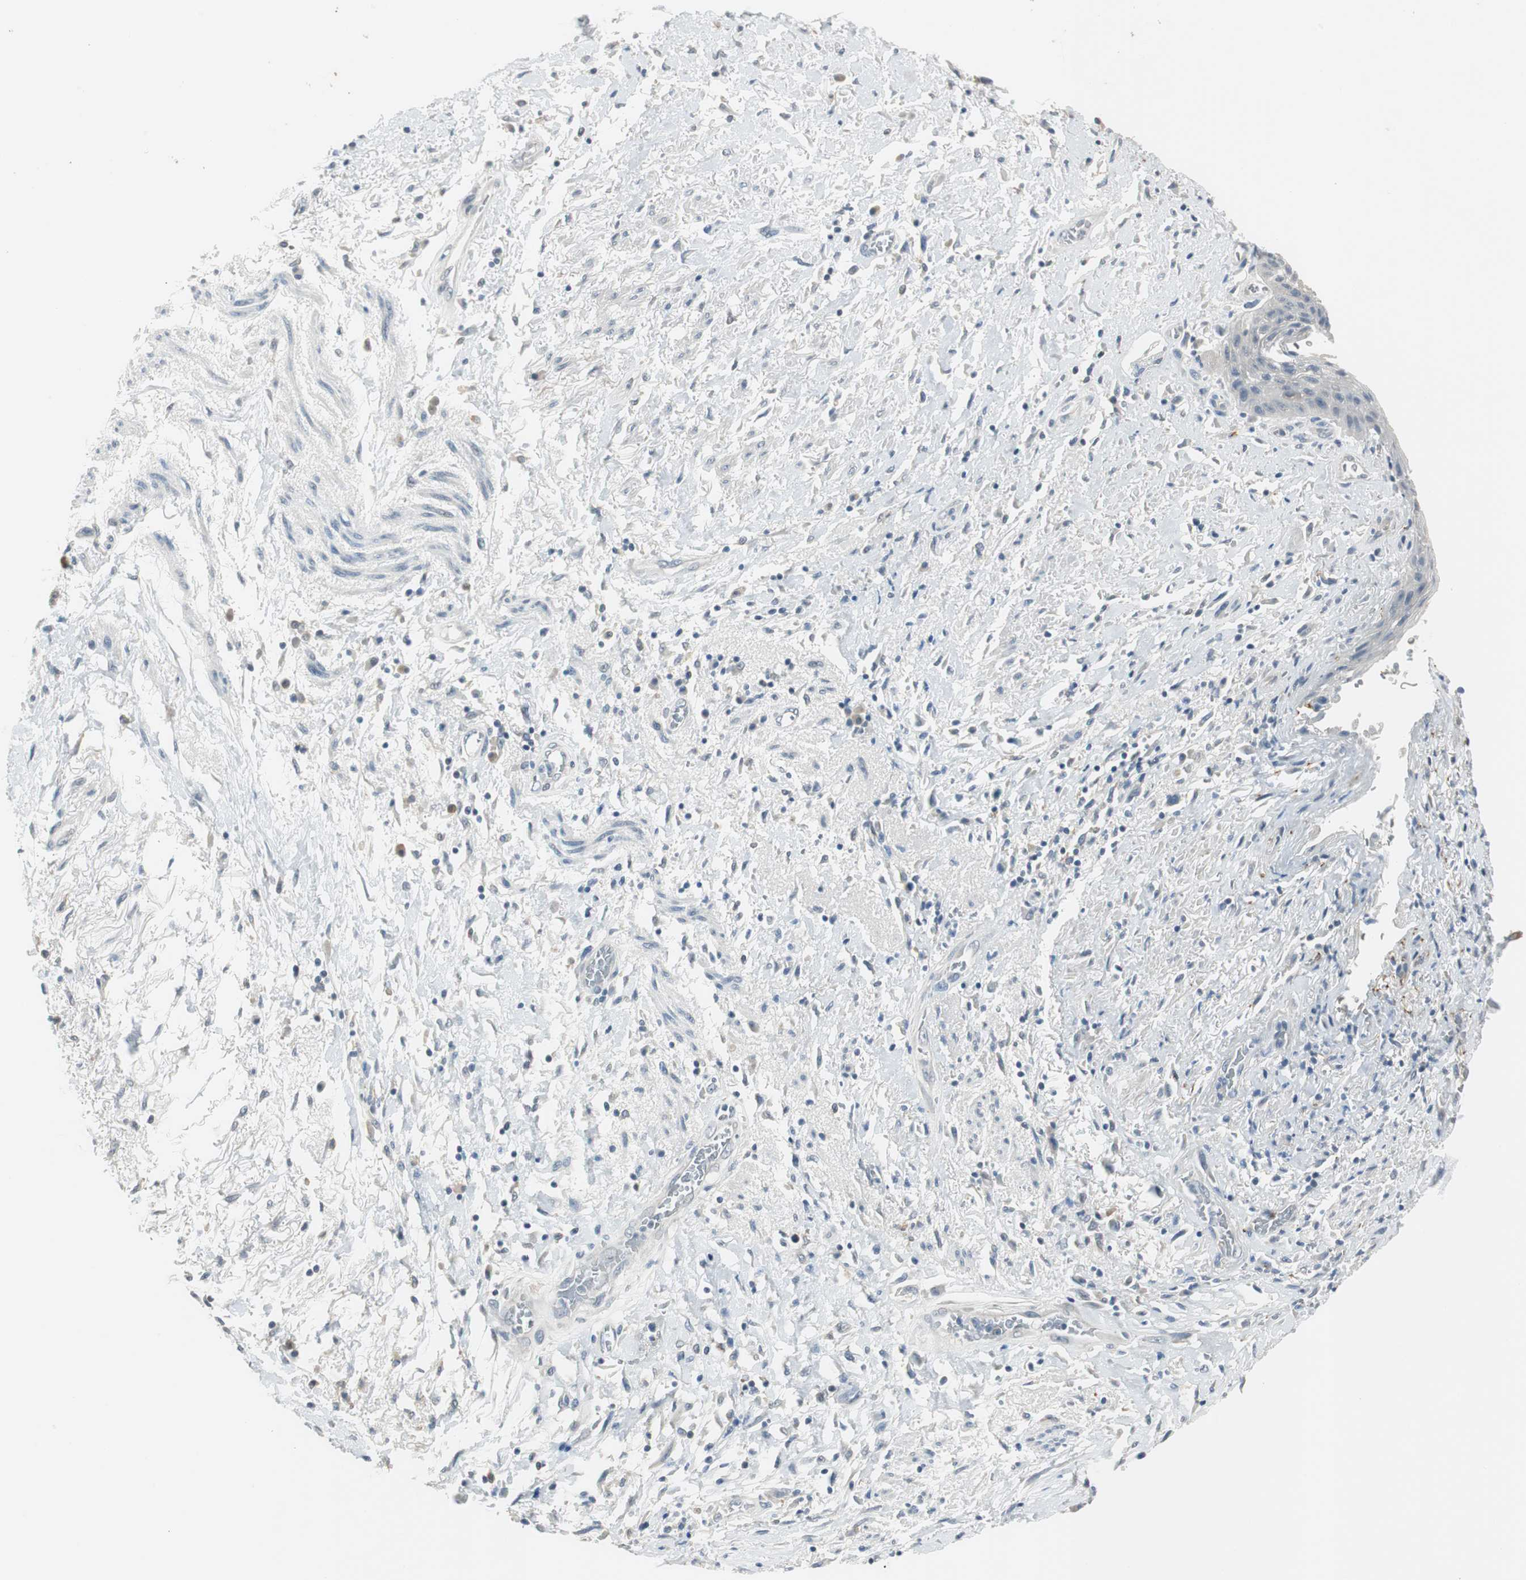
{"staining": {"intensity": "negative", "quantity": "none", "location": "none"}, "tissue": "skin", "cell_type": "Epidermal cells", "image_type": "normal", "snomed": [{"axis": "morphology", "description": "Normal tissue, NOS"}, {"axis": "topography", "description": "Anal"}], "caption": "High magnification brightfield microscopy of normal skin stained with DAB (brown) and counterstained with hematoxylin (blue): epidermal cells show no significant expression.", "gene": "MSTO1", "patient": {"sex": "female", "age": 46}}